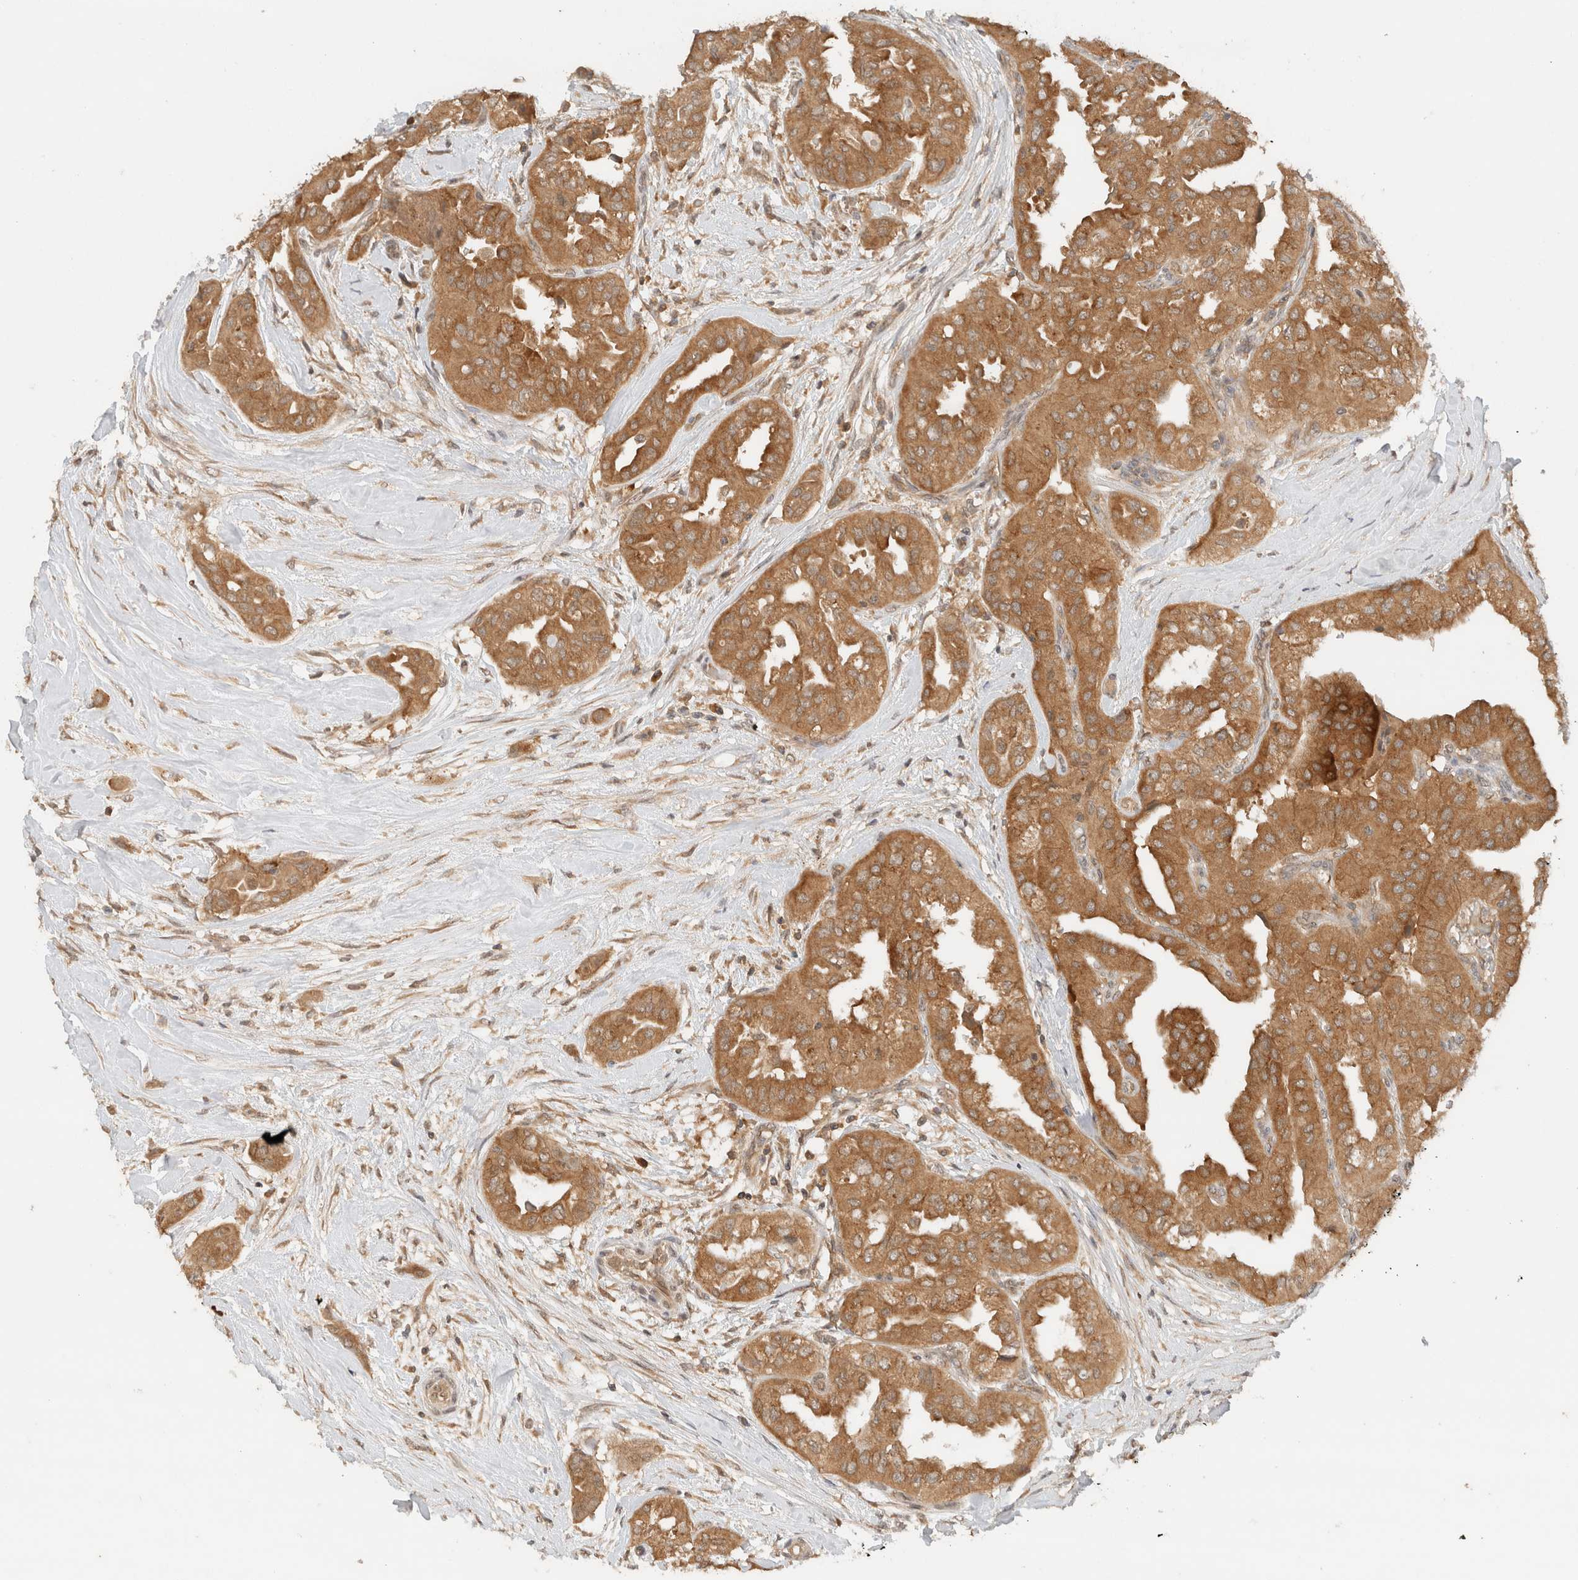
{"staining": {"intensity": "moderate", "quantity": ">75%", "location": "cytoplasmic/membranous"}, "tissue": "thyroid cancer", "cell_type": "Tumor cells", "image_type": "cancer", "snomed": [{"axis": "morphology", "description": "Papillary adenocarcinoma, NOS"}, {"axis": "topography", "description": "Thyroid gland"}], "caption": "Human papillary adenocarcinoma (thyroid) stained with a protein marker reveals moderate staining in tumor cells.", "gene": "ARFGEF2", "patient": {"sex": "female", "age": 59}}